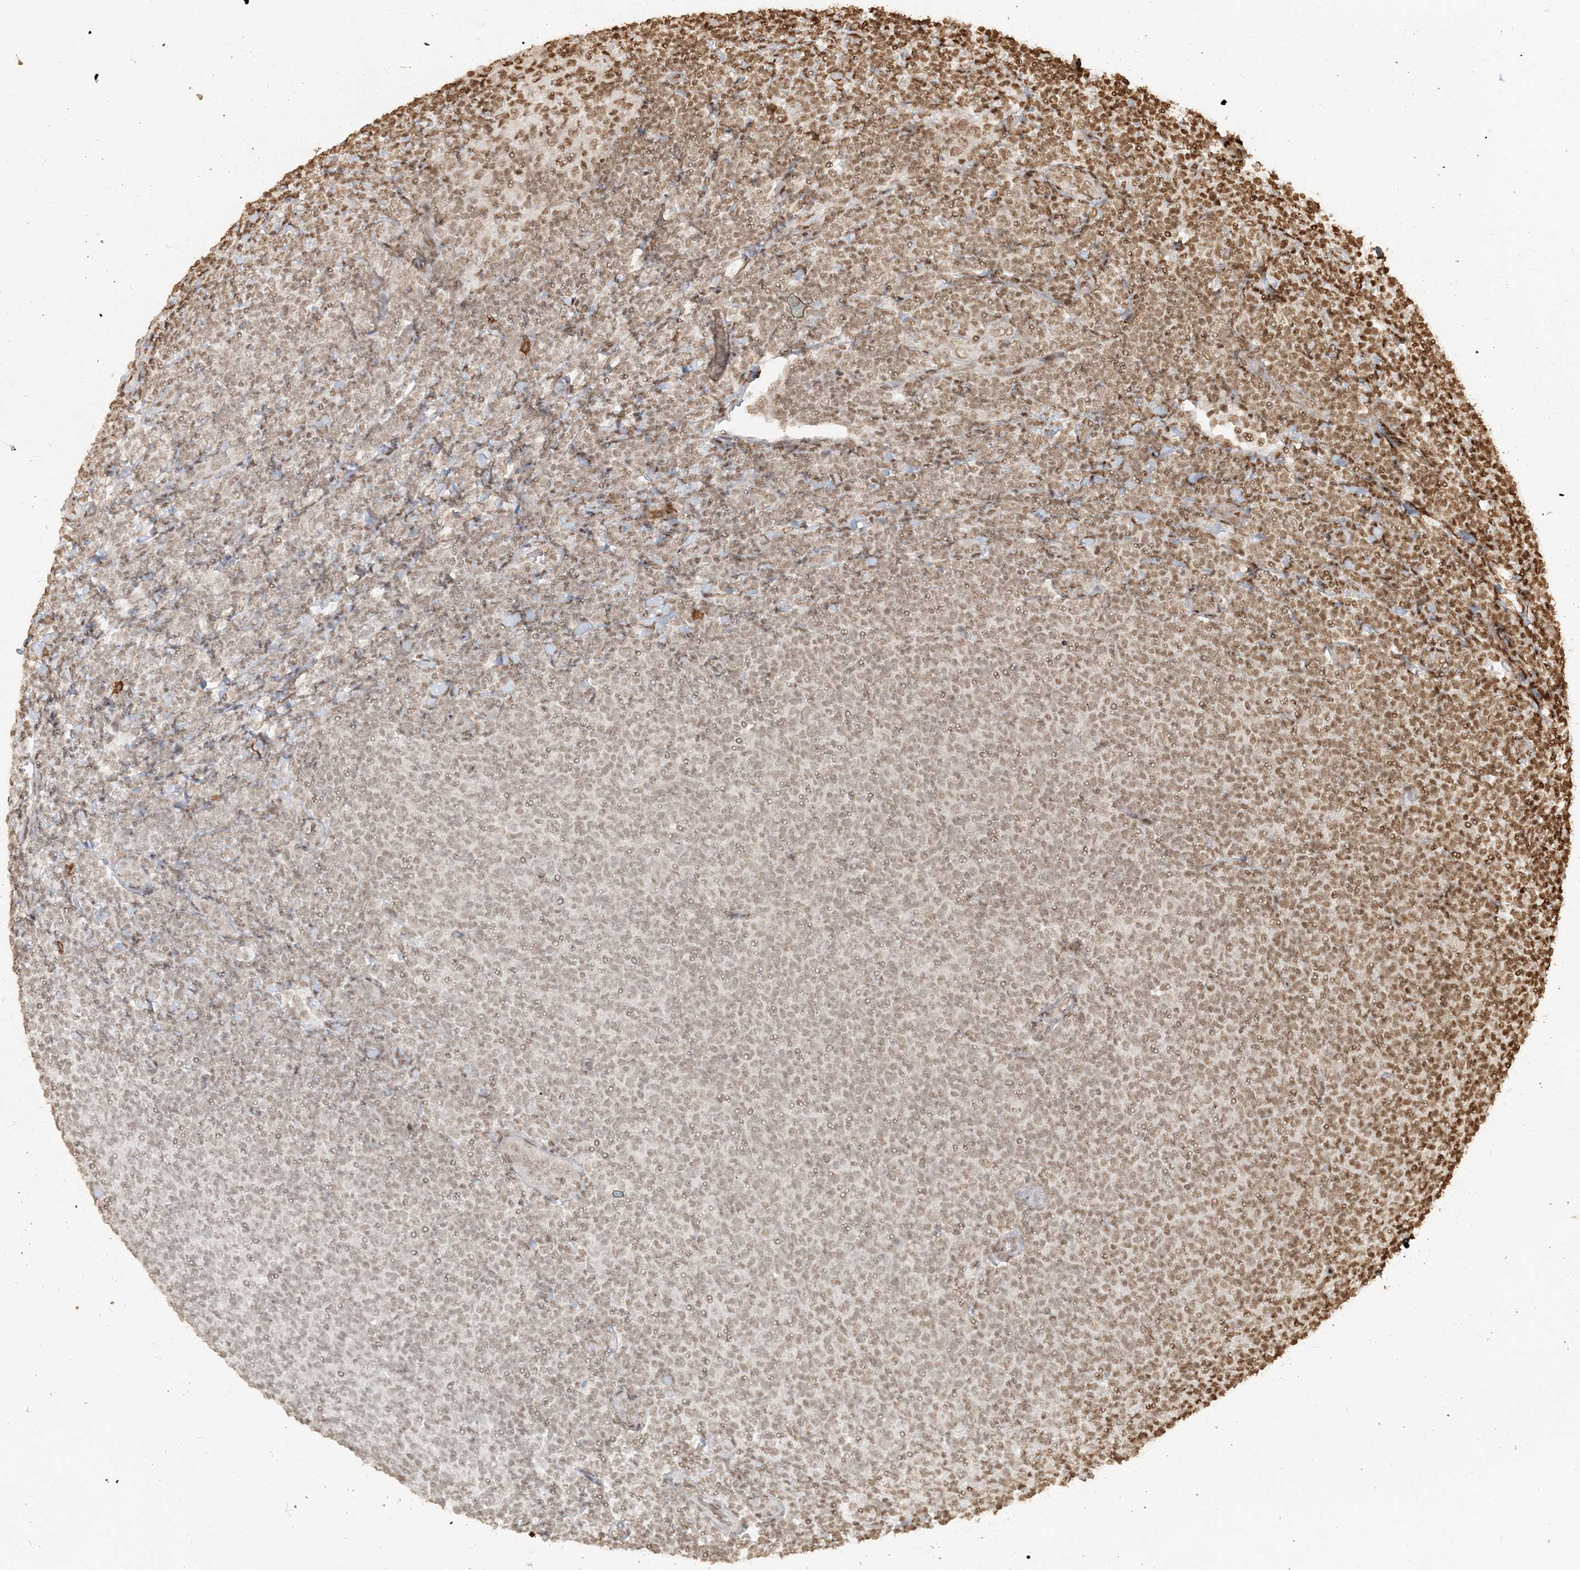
{"staining": {"intensity": "moderate", "quantity": "<25%", "location": "nuclear"}, "tissue": "lymphoma", "cell_type": "Tumor cells", "image_type": "cancer", "snomed": [{"axis": "morphology", "description": "Malignant lymphoma, non-Hodgkin's type, Low grade"}, {"axis": "topography", "description": "Lymph node"}], "caption": "Tumor cells exhibit moderate nuclear expression in approximately <25% of cells in lymphoma.", "gene": "H3-3B", "patient": {"sex": "male", "age": 66}}